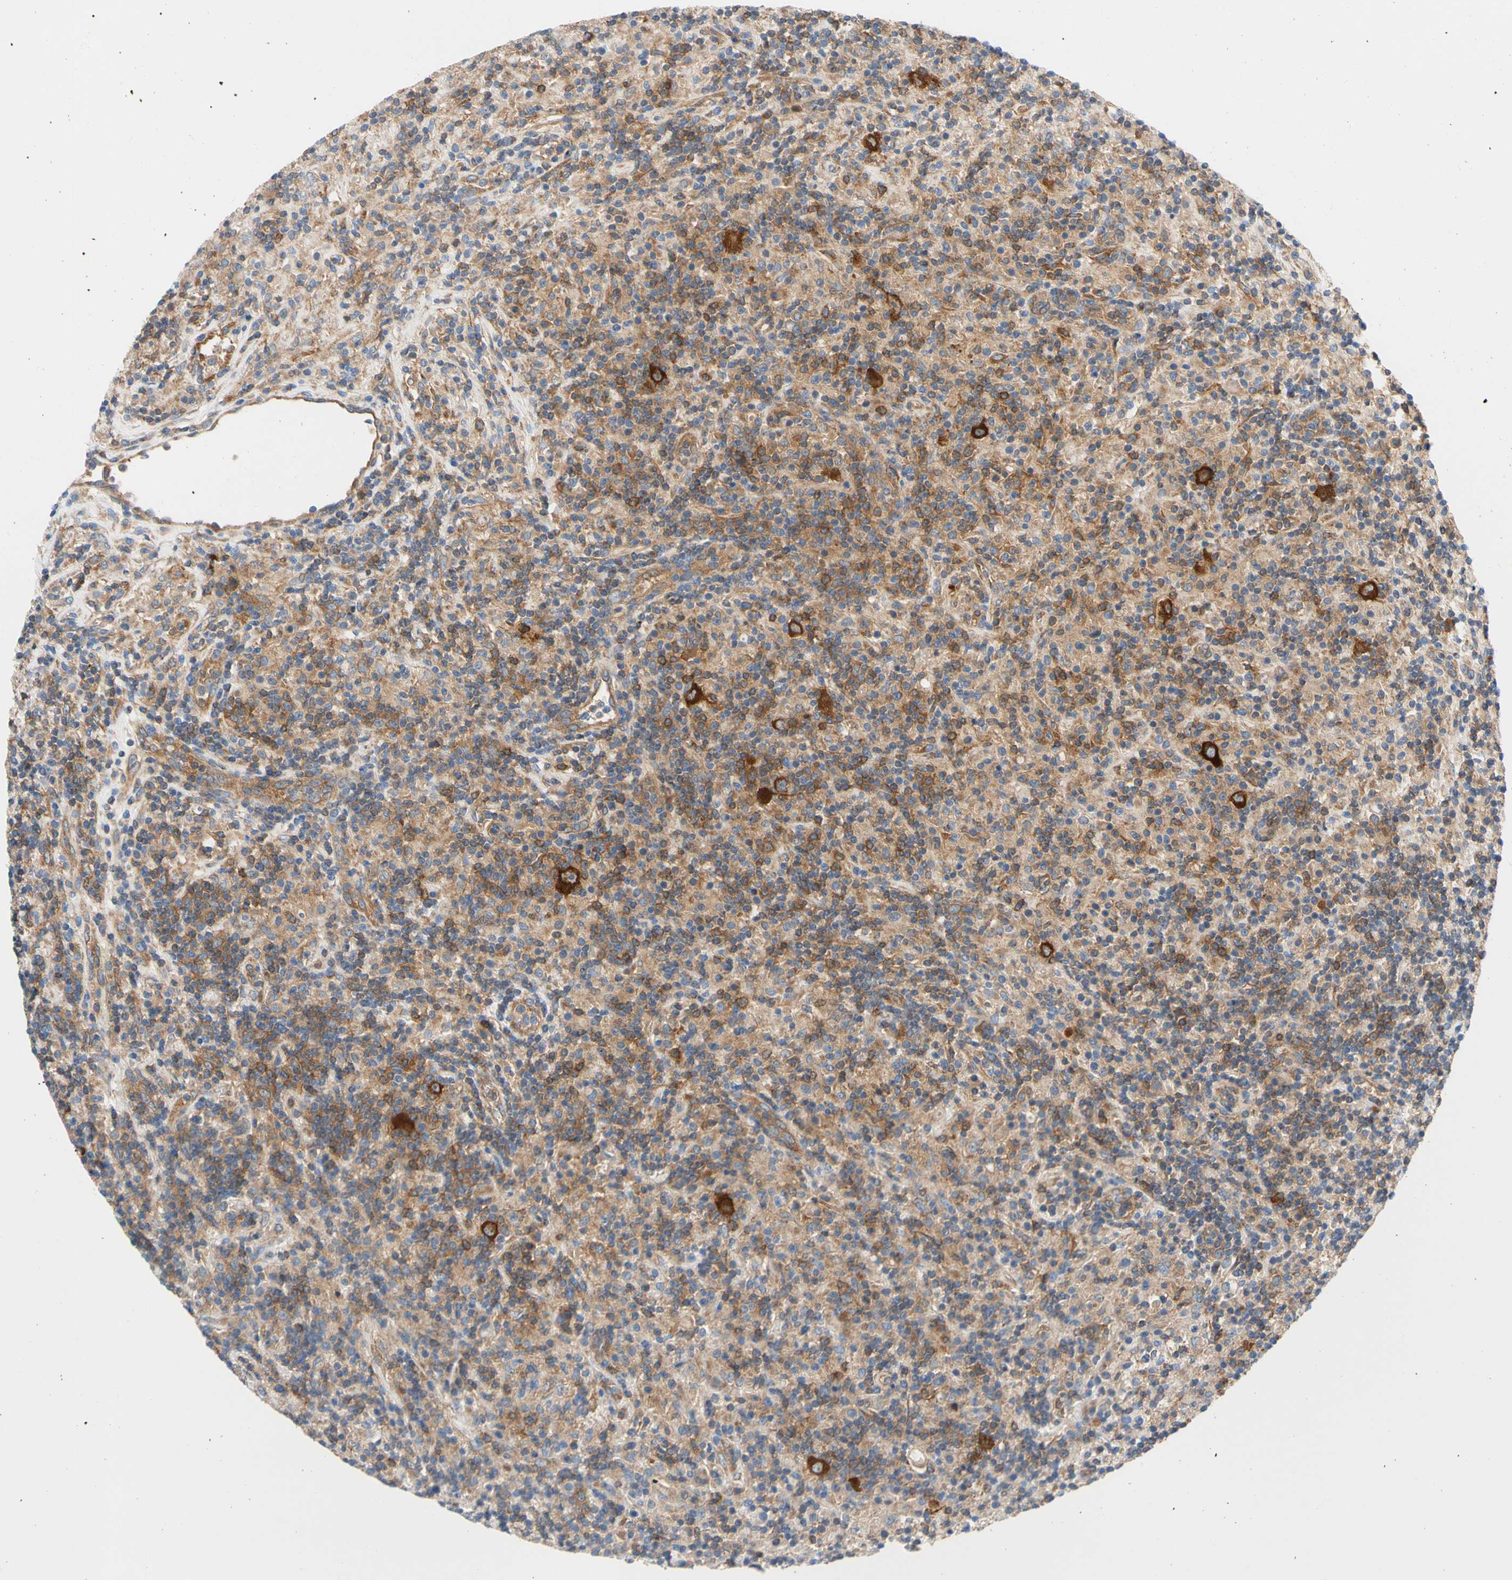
{"staining": {"intensity": "moderate", "quantity": ">75%", "location": "cytoplasmic/membranous"}, "tissue": "lymphoma", "cell_type": "Tumor cells", "image_type": "cancer", "snomed": [{"axis": "morphology", "description": "Hodgkin's disease, NOS"}, {"axis": "topography", "description": "Lymph node"}], "caption": "This is an image of IHC staining of lymphoma, which shows moderate expression in the cytoplasmic/membranous of tumor cells.", "gene": "GPHN", "patient": {"sex": "male", "age": 70}}